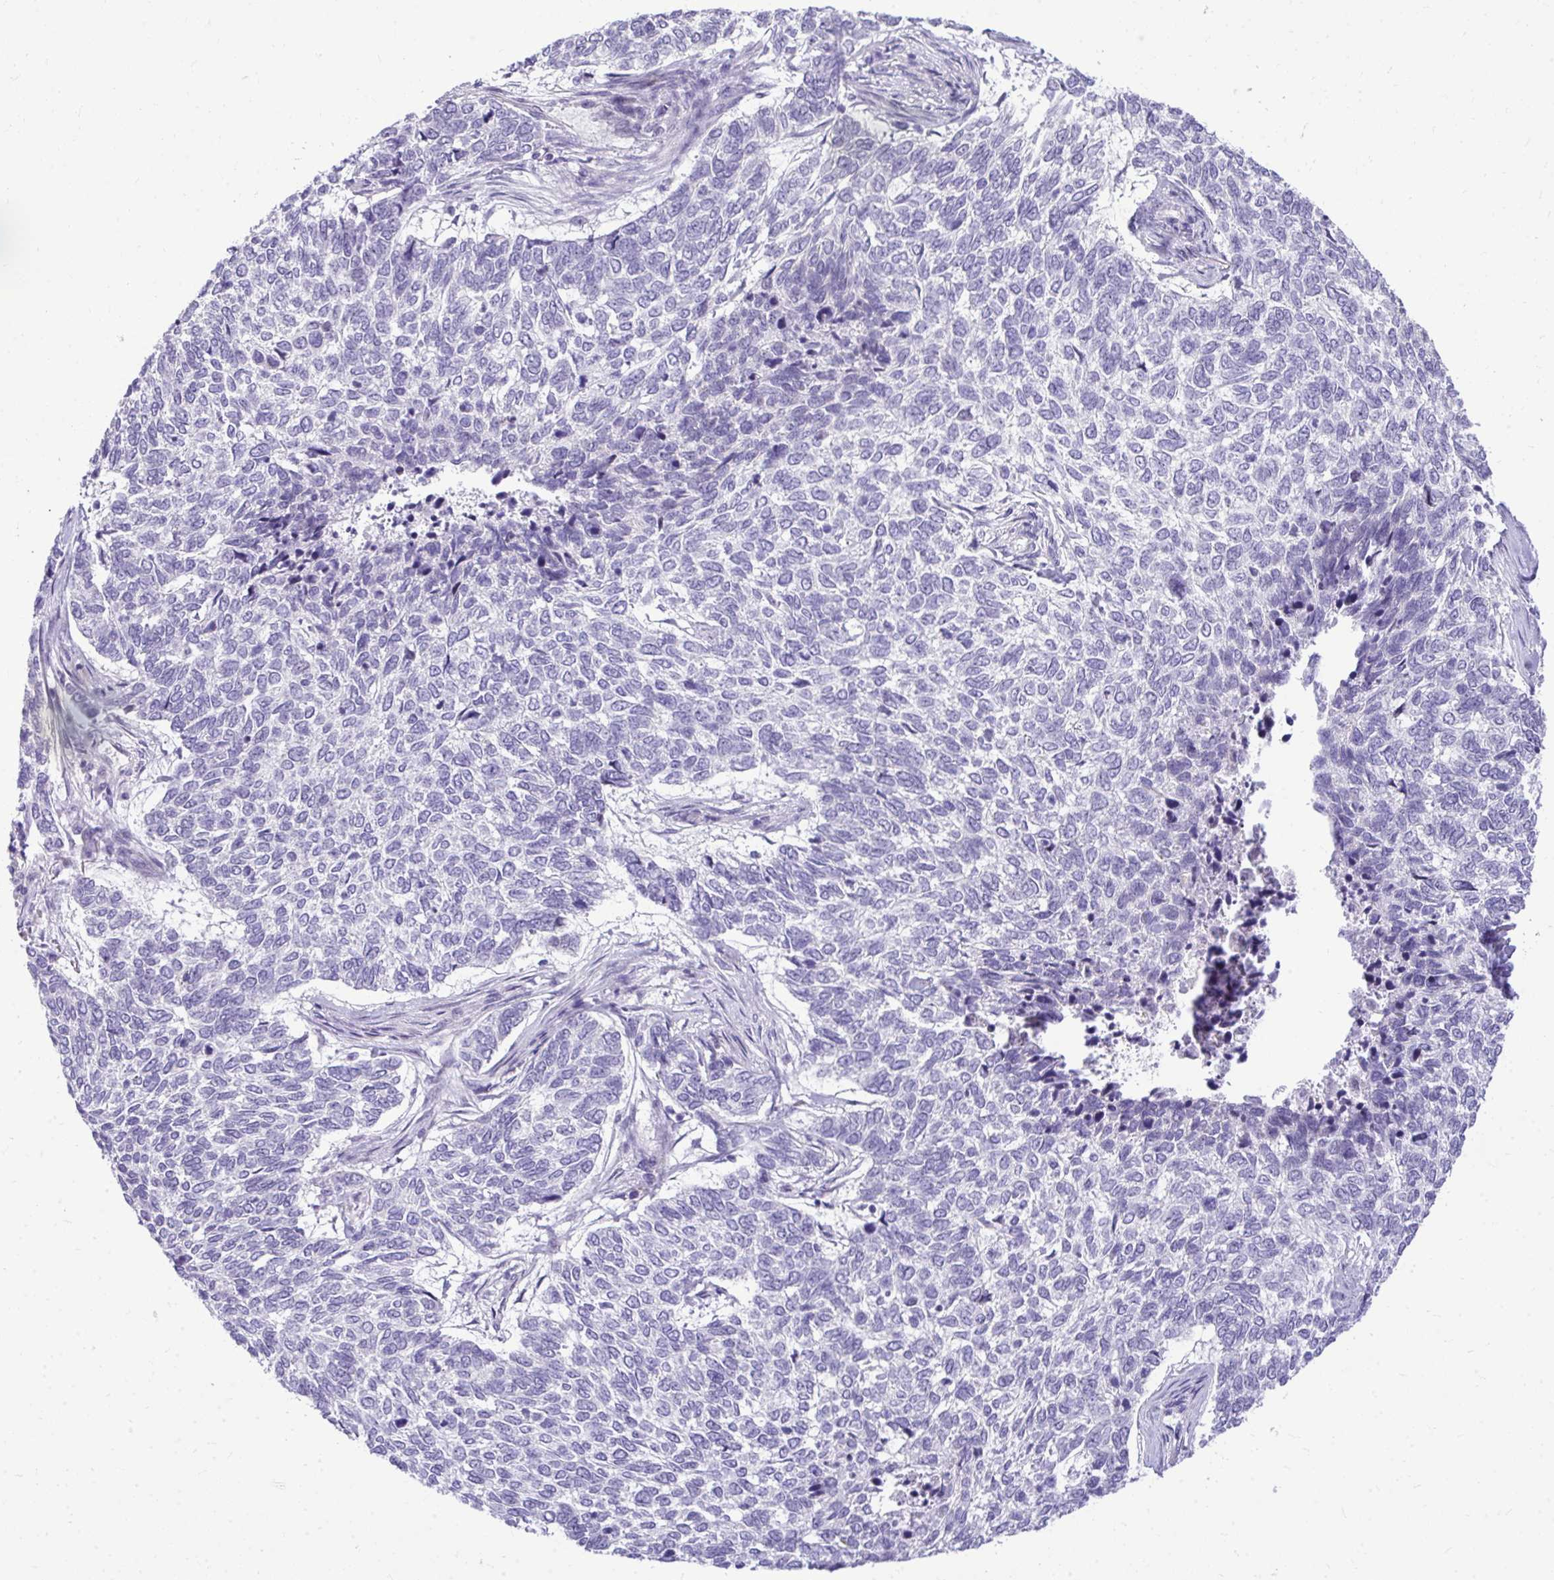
{"staining": {"intensity": "negative", "quantity": "none", "location": "none"}, "tissue": "skin cancer", "cell_type": "Tumor cells", "image_type": "cancer", "snomed": [{"axis": "morphology", "description": "Basal cell carcinoma"}, {"axis": "topography", "description": "Skin"}], "caption": "Tumor cells show no significant protein expression in basal cell carcinoma (skin). (Stains: DAB immunohistochemistry (IHC) with hematoxylin counter stain, Microscopy: brightfield microscopy at high magnification).", "gene": "EID3", "patient": {"sex": "female", "age": 65}}